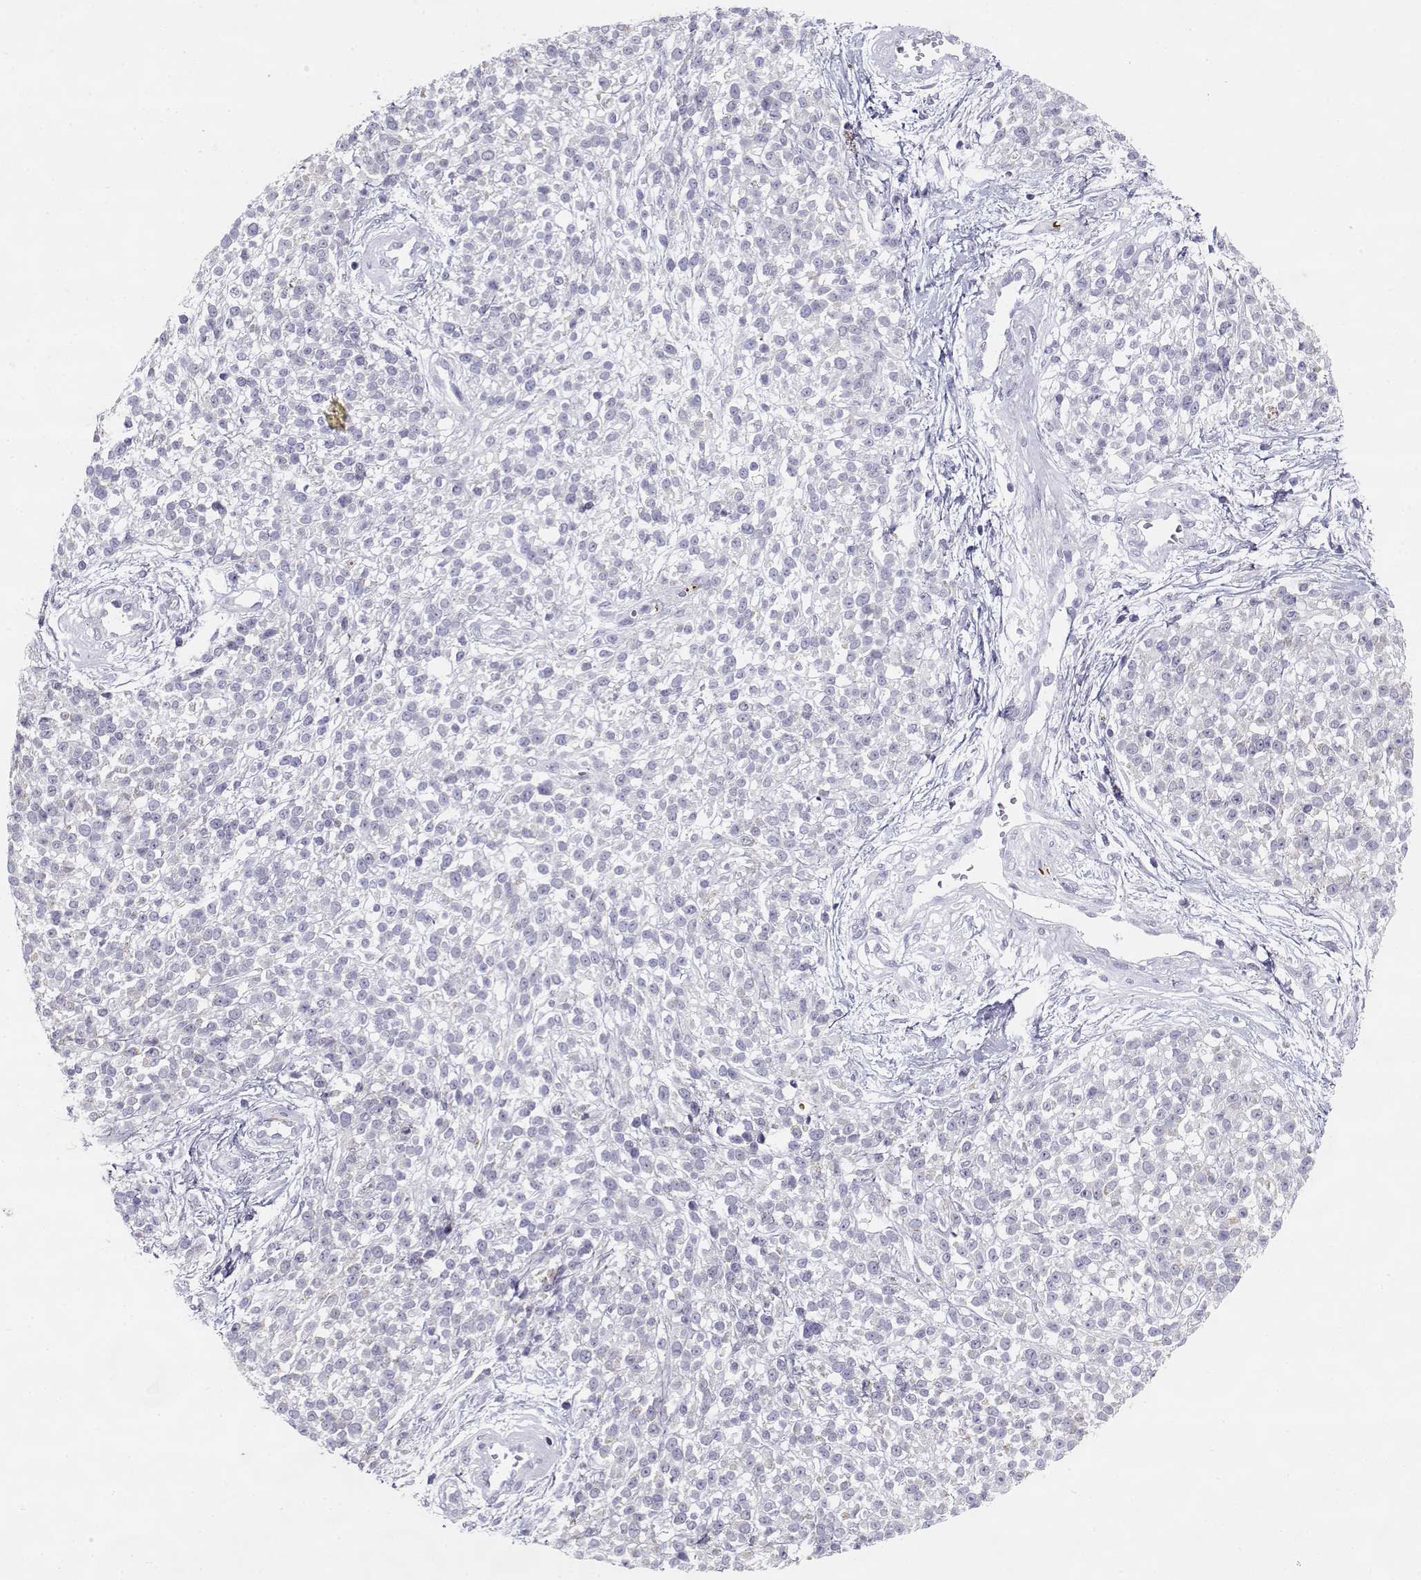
{"staining": {"intensity": "negative", "quantity": "none", "location": "none"}, "tissue": "melanoma", "cell_type": "Tumor cells", "image_type": "cancer", "snomed": [{"axis": "morphology", "description": "Malignant melanoma, NOS"}, {"axis": "topography", "description": "Skin"}, {"axis": "topography", "description": "Skin of trunk"}], "caption": "An IHC micrograph of melanoma is shown. There is no staining in tumor cells of melanoma.", "gene": "CREB3L3", "patient": {"sex": "male", "age": 74}}